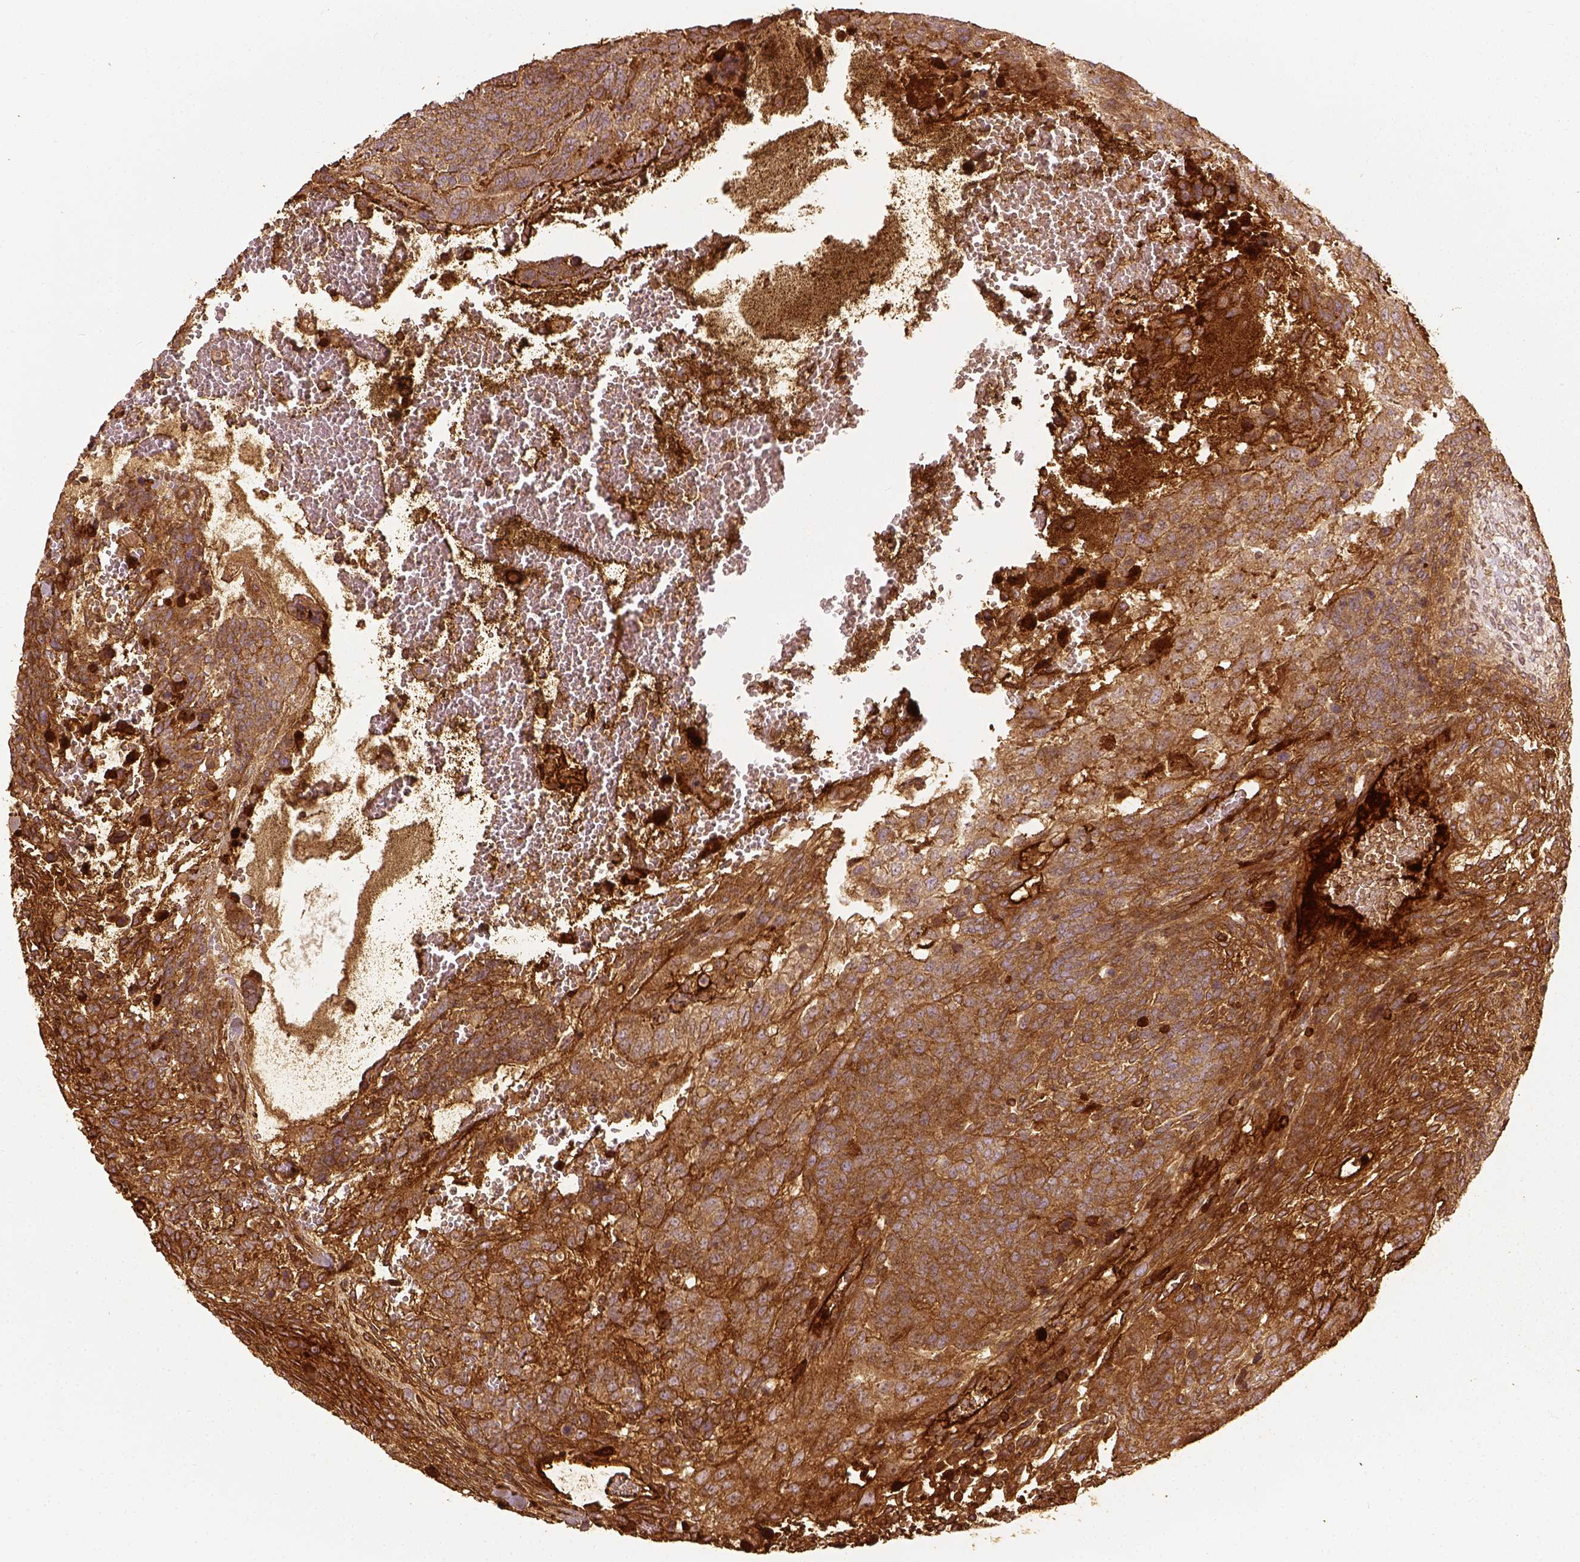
{"staining": {"intensity": "moderate", "quantity": ">75%", "location": "cytoplasmic/membranous"}, "tissue": "testis cancer", "cell_type": "Tumor cells", "image_type": "cancer", "snomed": [{"axis": "morphology", "description": "Normal tissue, NOS"}, {"axis": "morphology", "description": "Carcinoma, Embryonal, NOS"}, {"axis": "topography", "description": "Testis"}, {"axis": "topography", "description": "Epididymis"}], "caption": "DAB immunohistochemical staining of human testis cancer (embryonal carcinoma) reveals moderate cytoplasmic/membranous protein positivity in about >75% of tumor cells.", "gene": "VEGFA", "patient": {"sex": "male", "age": 23}}